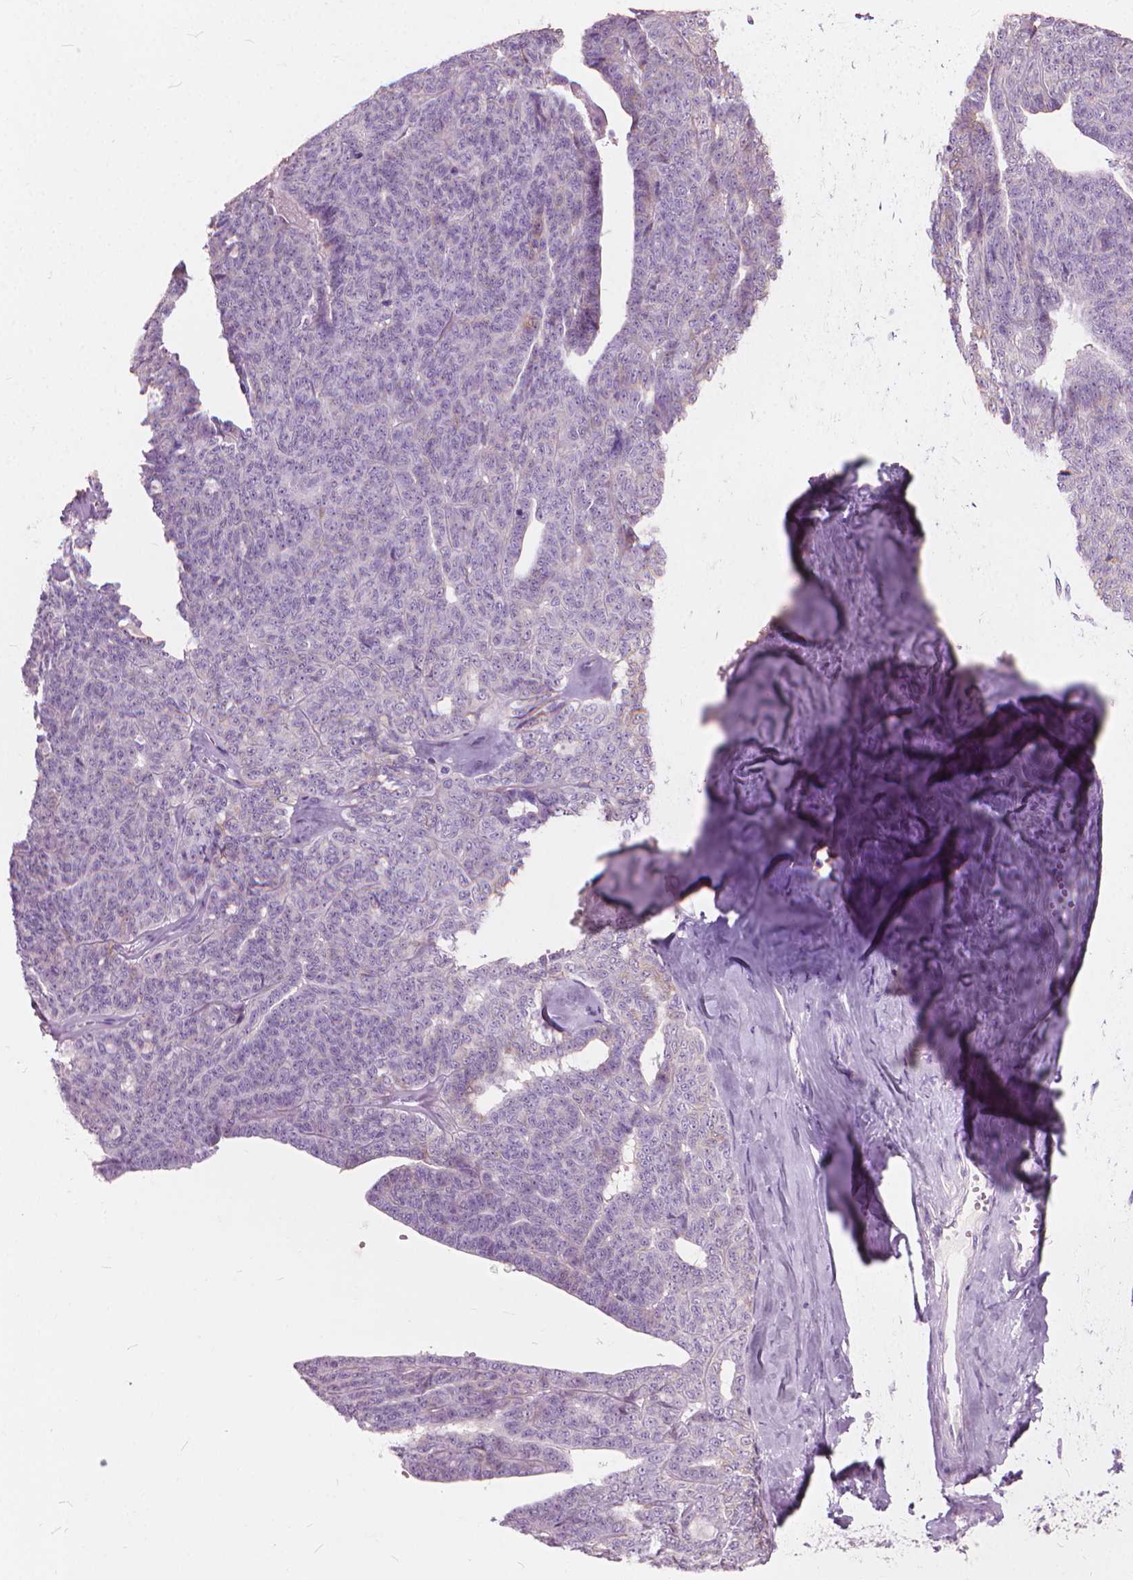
{"staining": {"intensity": "negative", "quantity": "none", "location": "none"}, "tissue": "ovarian cancer", "cell_type": "Tumor cells", "image_type": "cancer", "snomed": [{"axis": "morphology", "description": "Cystadenocarcinoma, serous, NOS"}, {"axis": "topography", "description": "Ovary"}], "caption": "IHC photomicrograph of serous cystadenocarcinoma (ovarian) stained for a protein (brown), which reveals no positivity in tumor cells. (DAB immunohistochemistry visualized using brightfield microscopy, high magnification).", "gene": "DNM1", "patient": {"sex": "female", "age": 71}}